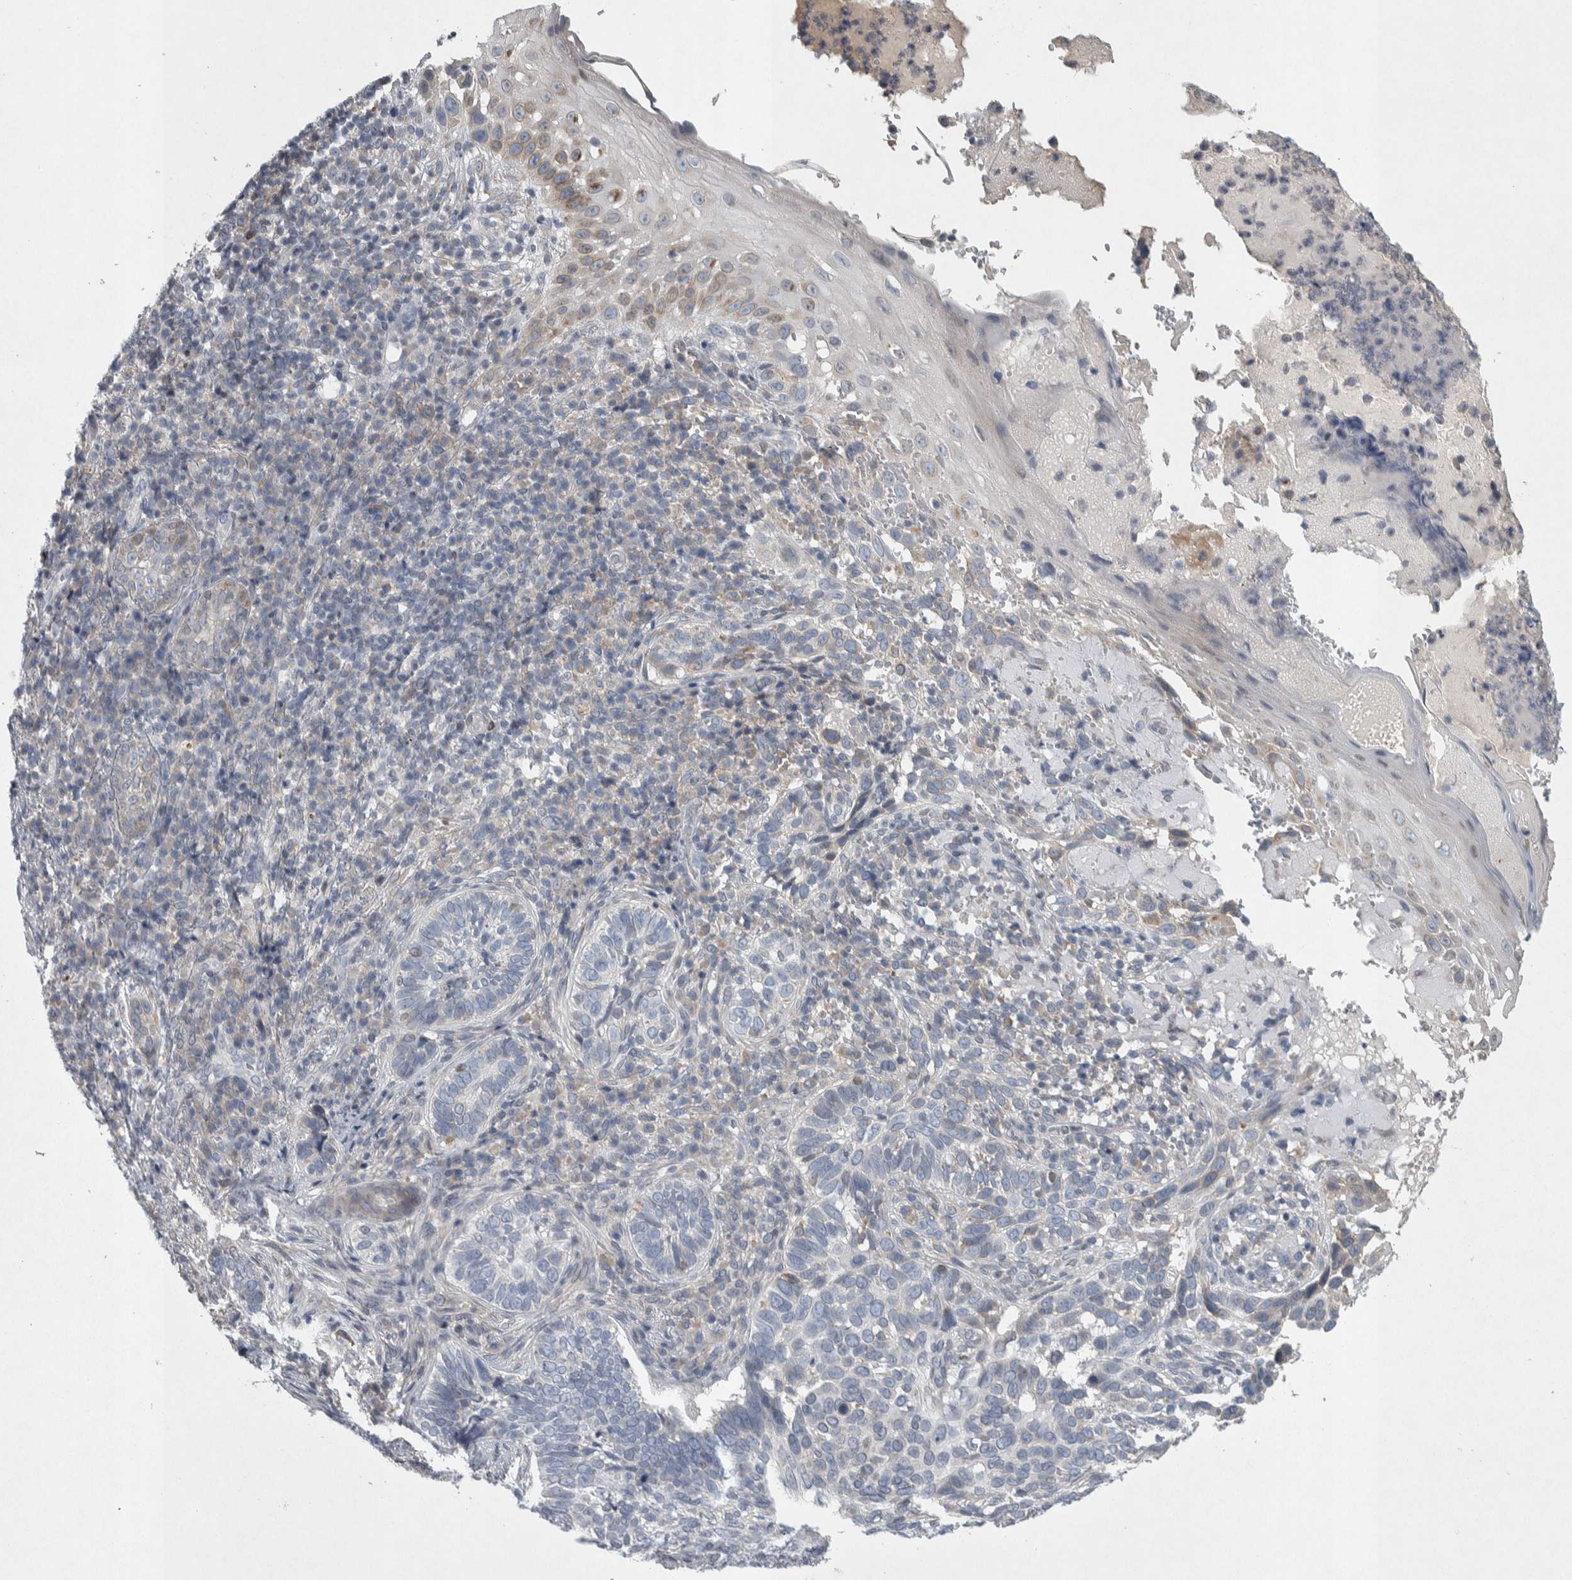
{"staining": {"intensity": "negative", "quantity": "none", "location": "none"}, "tissue": "skin cancer", "cell_type": "Tumor cells", "image_type": "cancer", "snomed": [{"axis": "morphology", "description": "Basal cell carcinoma"}, {"axis": "topography", "description": "Skin"}], "caption": "Immunohistochemistry of human basal cell carcinoma (skin) shows no expression in tumor cells.", "gene": "SIGMAR1", "patient": {"sex": "female", "age": 89}}